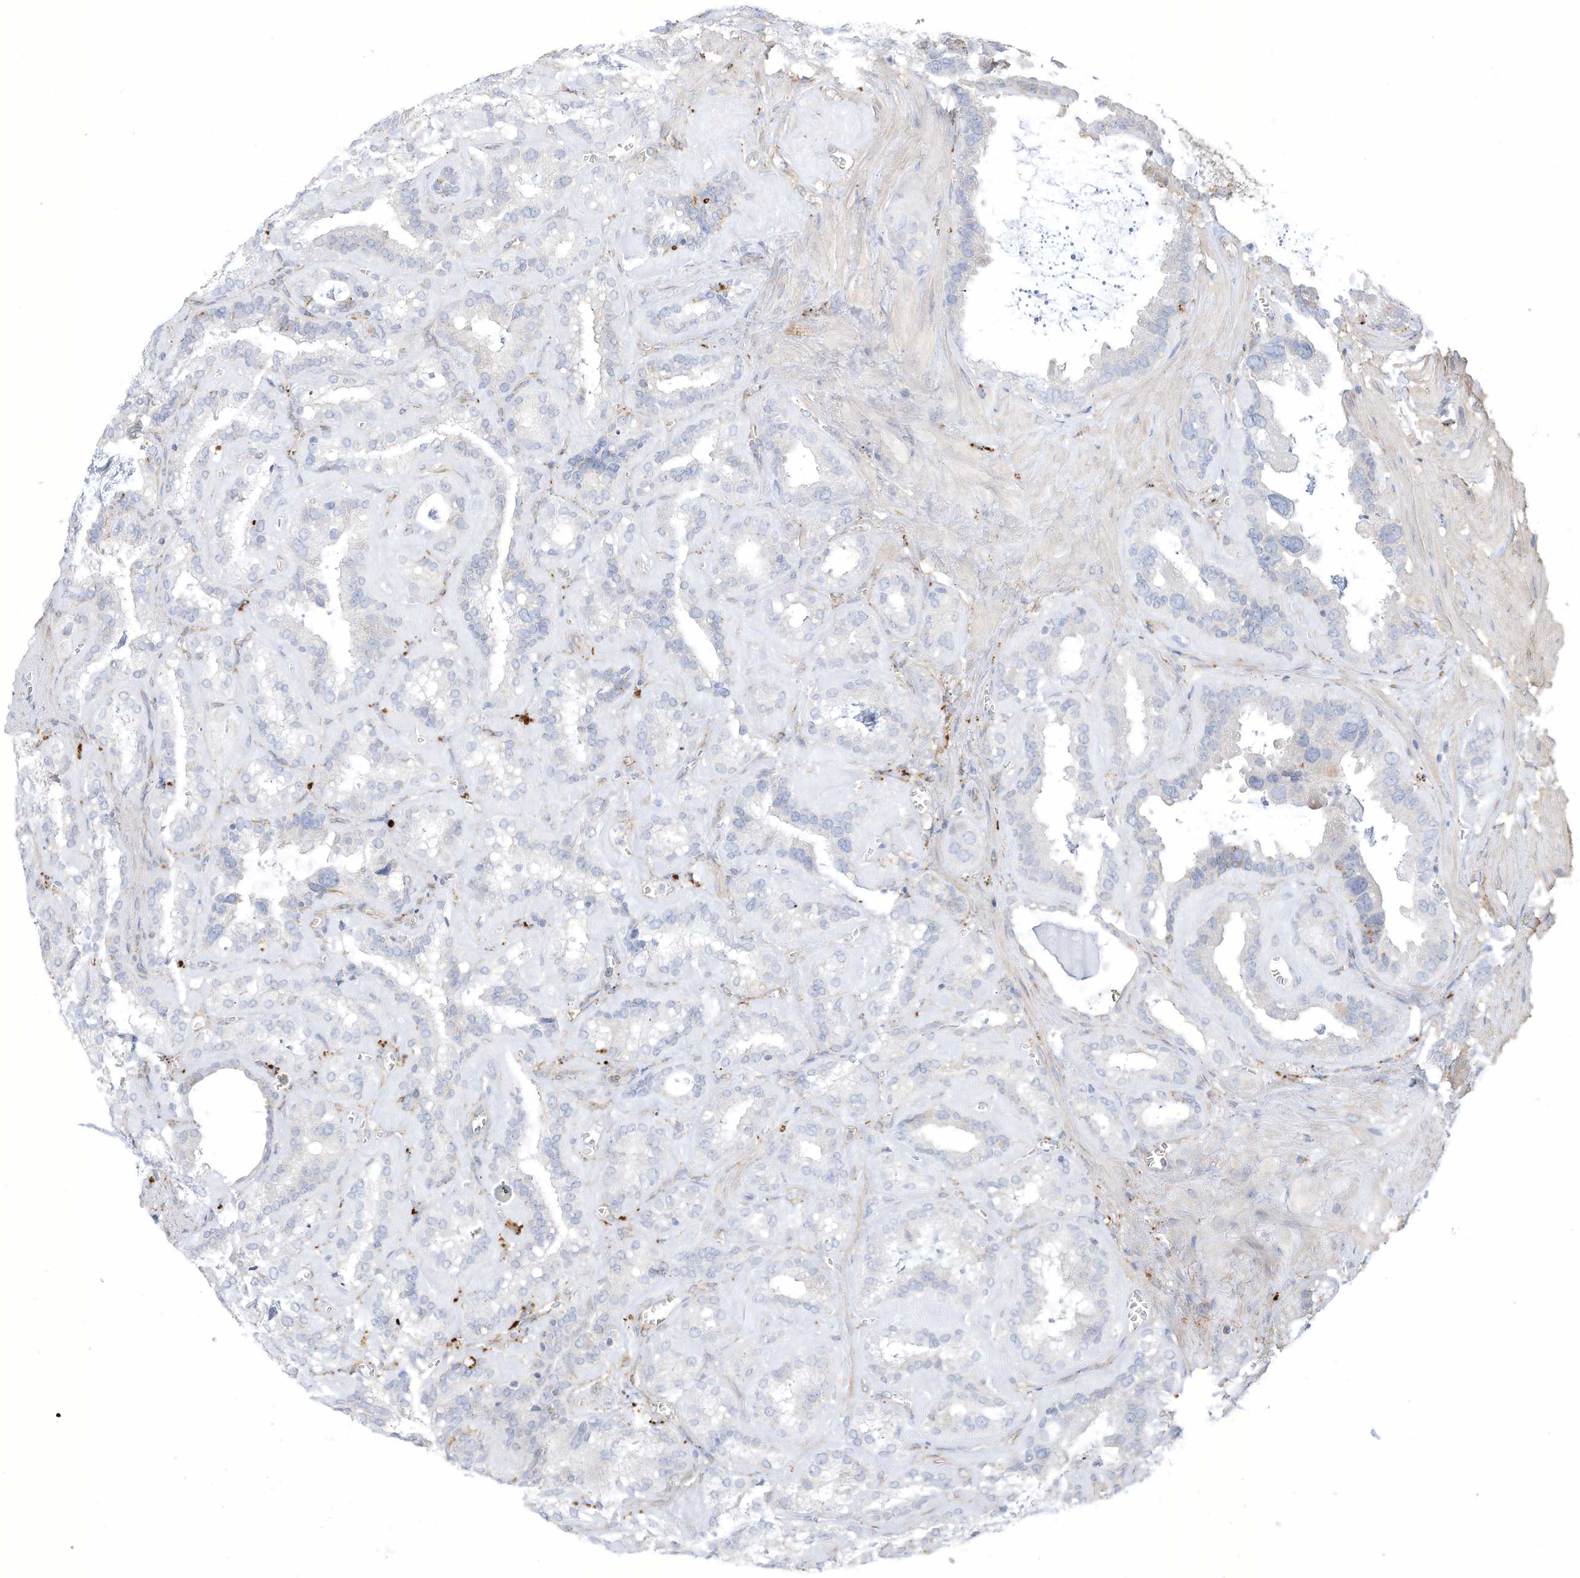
{"staining": {"intensity": "negative", "quantity": "none", "location": "none"}, "tissue": "seminal vesicle", "cell_type": "Glandular cells", "image_type": "normal", "snomed": [{"axis": "morphology", "description": "Normal tissue, NOS"}, {"axis": "topography", "description": "Prostate"}, {"axis": "topography", "description": "Seminal veicle"}], "caption": "DAB (3,3'-diaminobenzidine) immunohistochemical staining of normal seminal vesicle shows no significant staining in glandular cells.", "gene": "TAL2", "patient": {"sex": "male", "age": 59}}